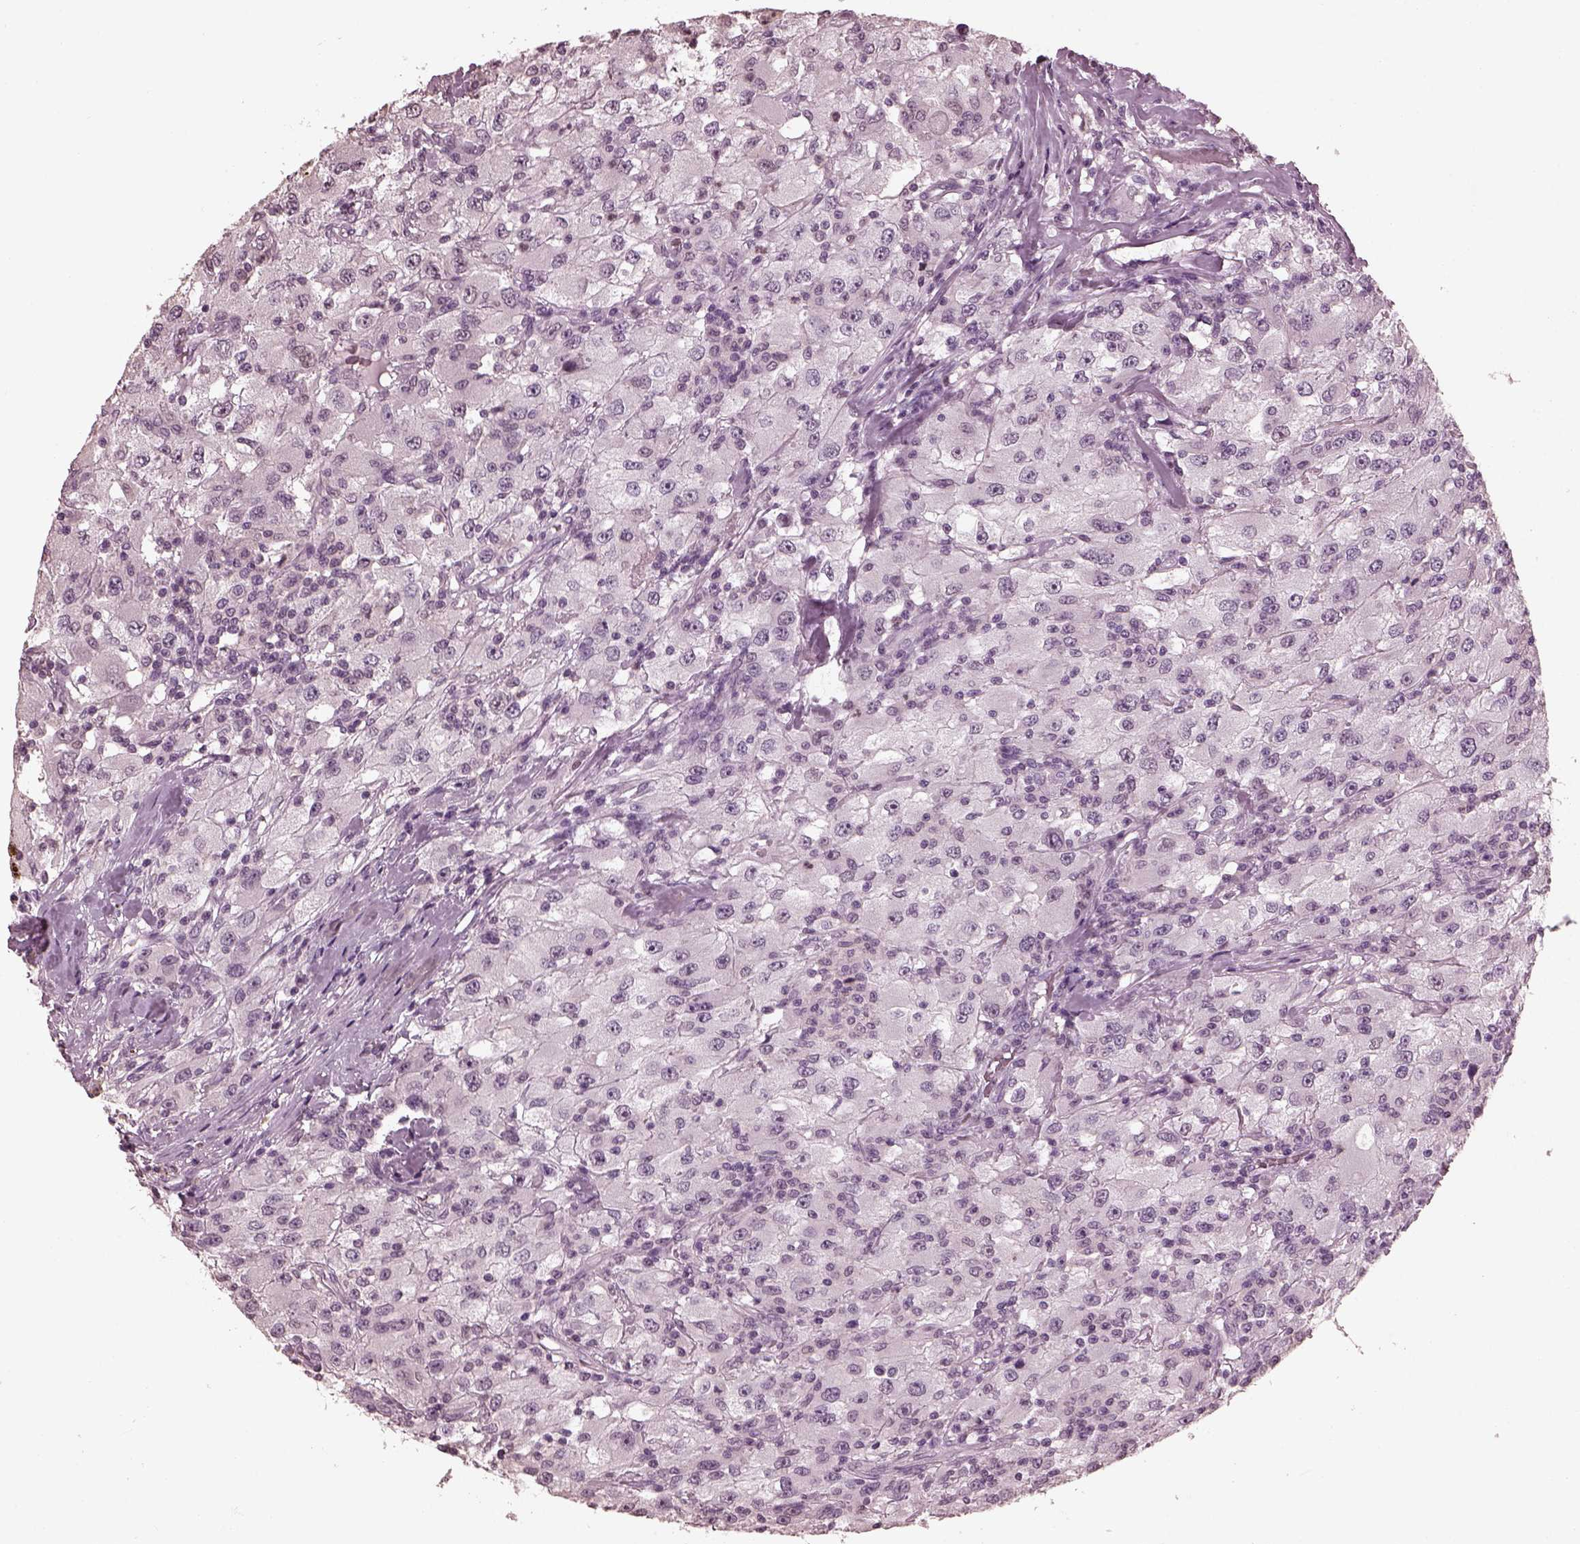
{"staining": {"intensity": "negative", "quantity": "none", "location": "none"}, "tissue": "renal cancer", "cell_type": "Tumor cells", "image_type": "cancer", "snomed": [{"axis": "morphology", "description": "Adenocarcinoma, NOS"}, {"axis": "topography", "description": "Kidney"}], "caption": "IHC of renal cancer demonstrates no staining in tumor cells.", "gene": "TSKS", "patient": {"sex": "female", "age": 67}}